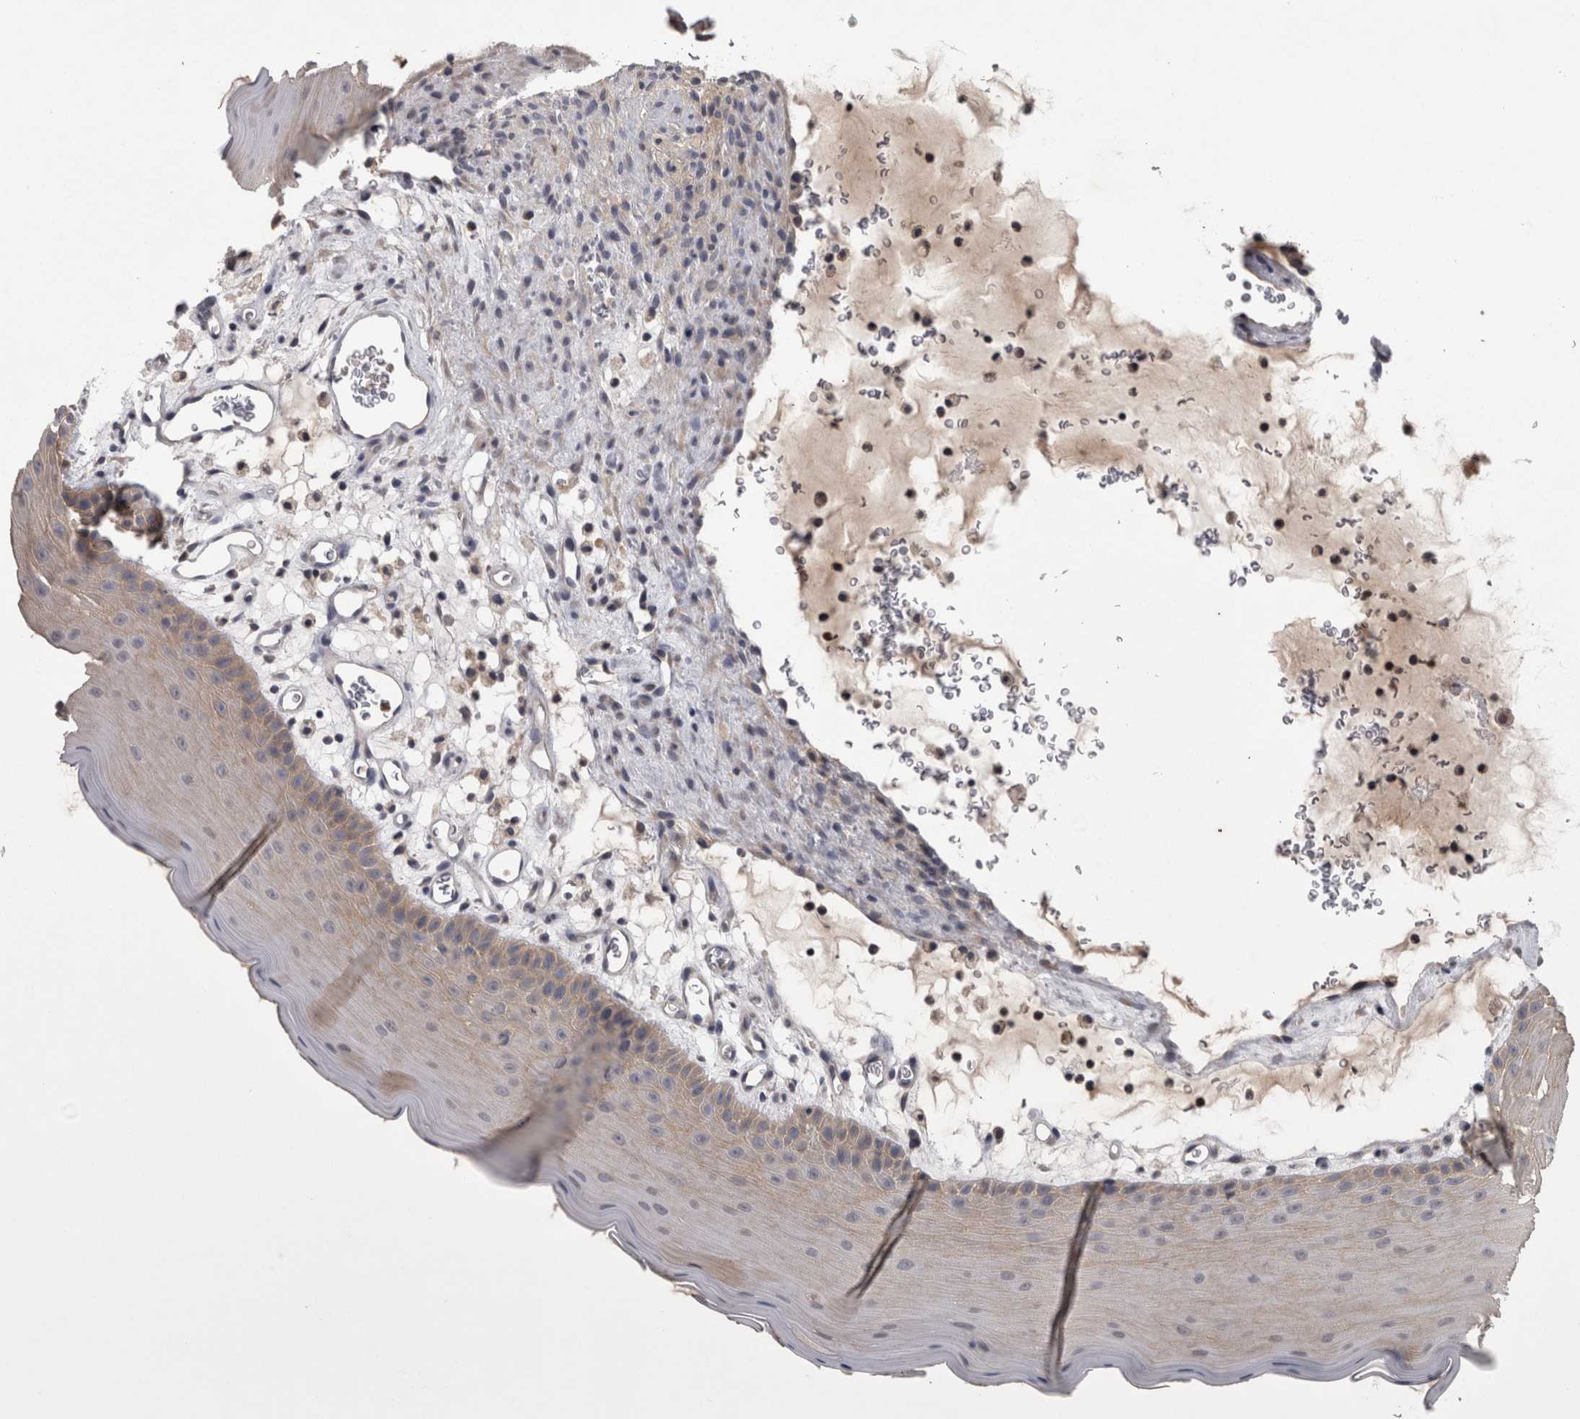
{"staining": {"intensity": "weak", "quantity": "<25%", "location": "cytoplasmic/membranous"}, "tissue": "oral mucosa", "cell_type": "Squamous epithelial cells", "image_type": "normal", "snomed": [{"axis": "morphology", "description": "Normal tissue, NOS"}, {"axis": "topography", "description": "Oral tissue"}], "caption": "IHC photomicrograph of unremarkable oral mucosa: oral mucosa stained with DAB reveals no significant protein positivity in squamous epithelial cells.", "gene": "PRKCI", "patient": {"sex": "male", "age": 13}}